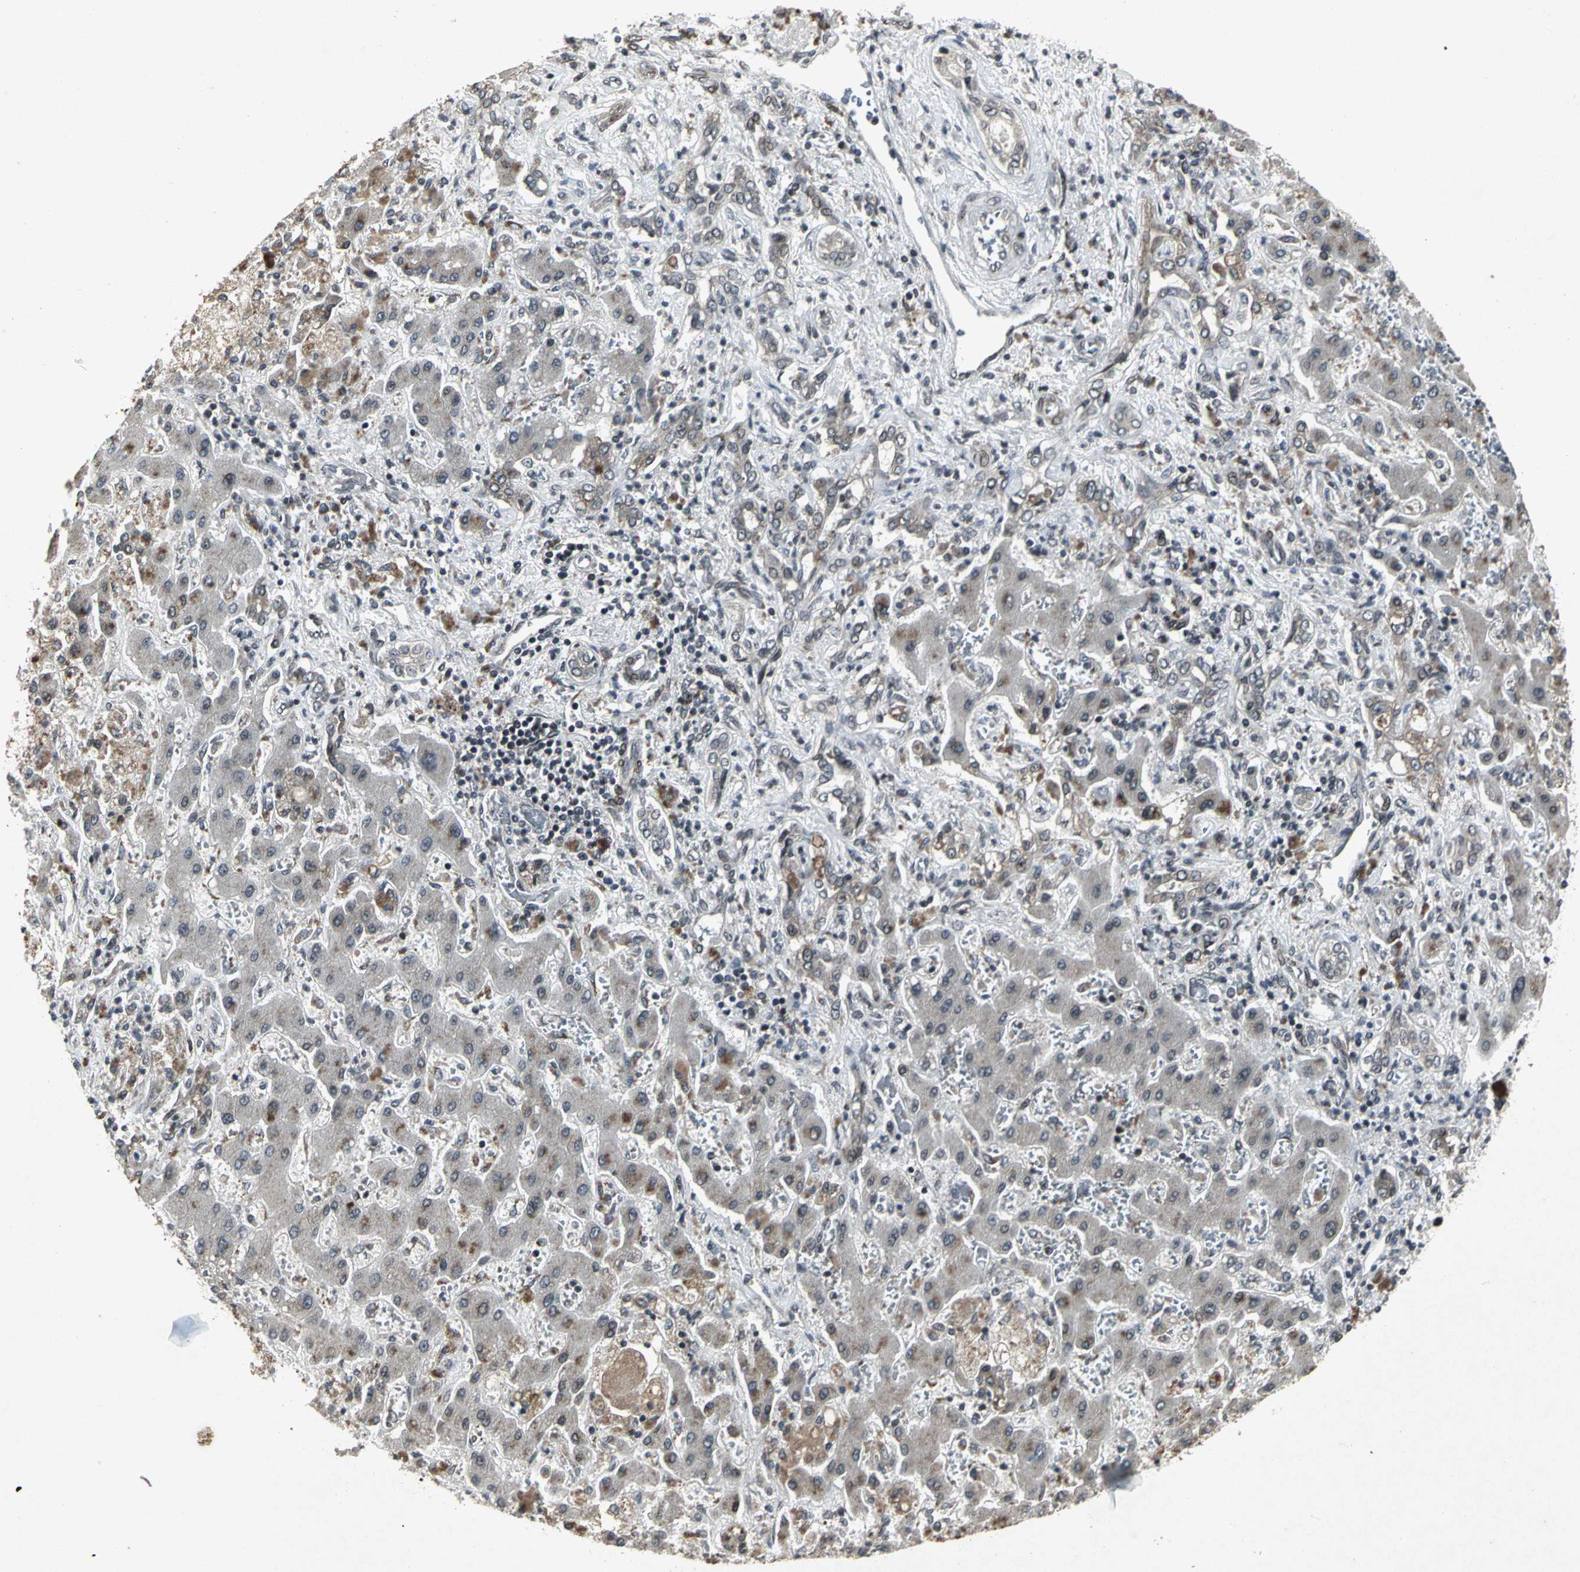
{"staining": {"intensity": "weak", "quantity": ">75%", "location": "cytoplasmic/membranous"}, "tissue": "liver cancer", "cell_type": "Tumor cells", "image_type": "cancer", "snomed": [{"axis": "morphology", "description": "Cholangiocarcinoma"}, {"axis": "topography", "description": "Liver"}], "caption": "Liver cancer was stained to show a protein in brown. There is low levels of weak cytoplasmic/membranous positivity in approximately >75% of tumor cells.", "gene": "SH2B3", "patient": {"sex": "male", "age": 50}}